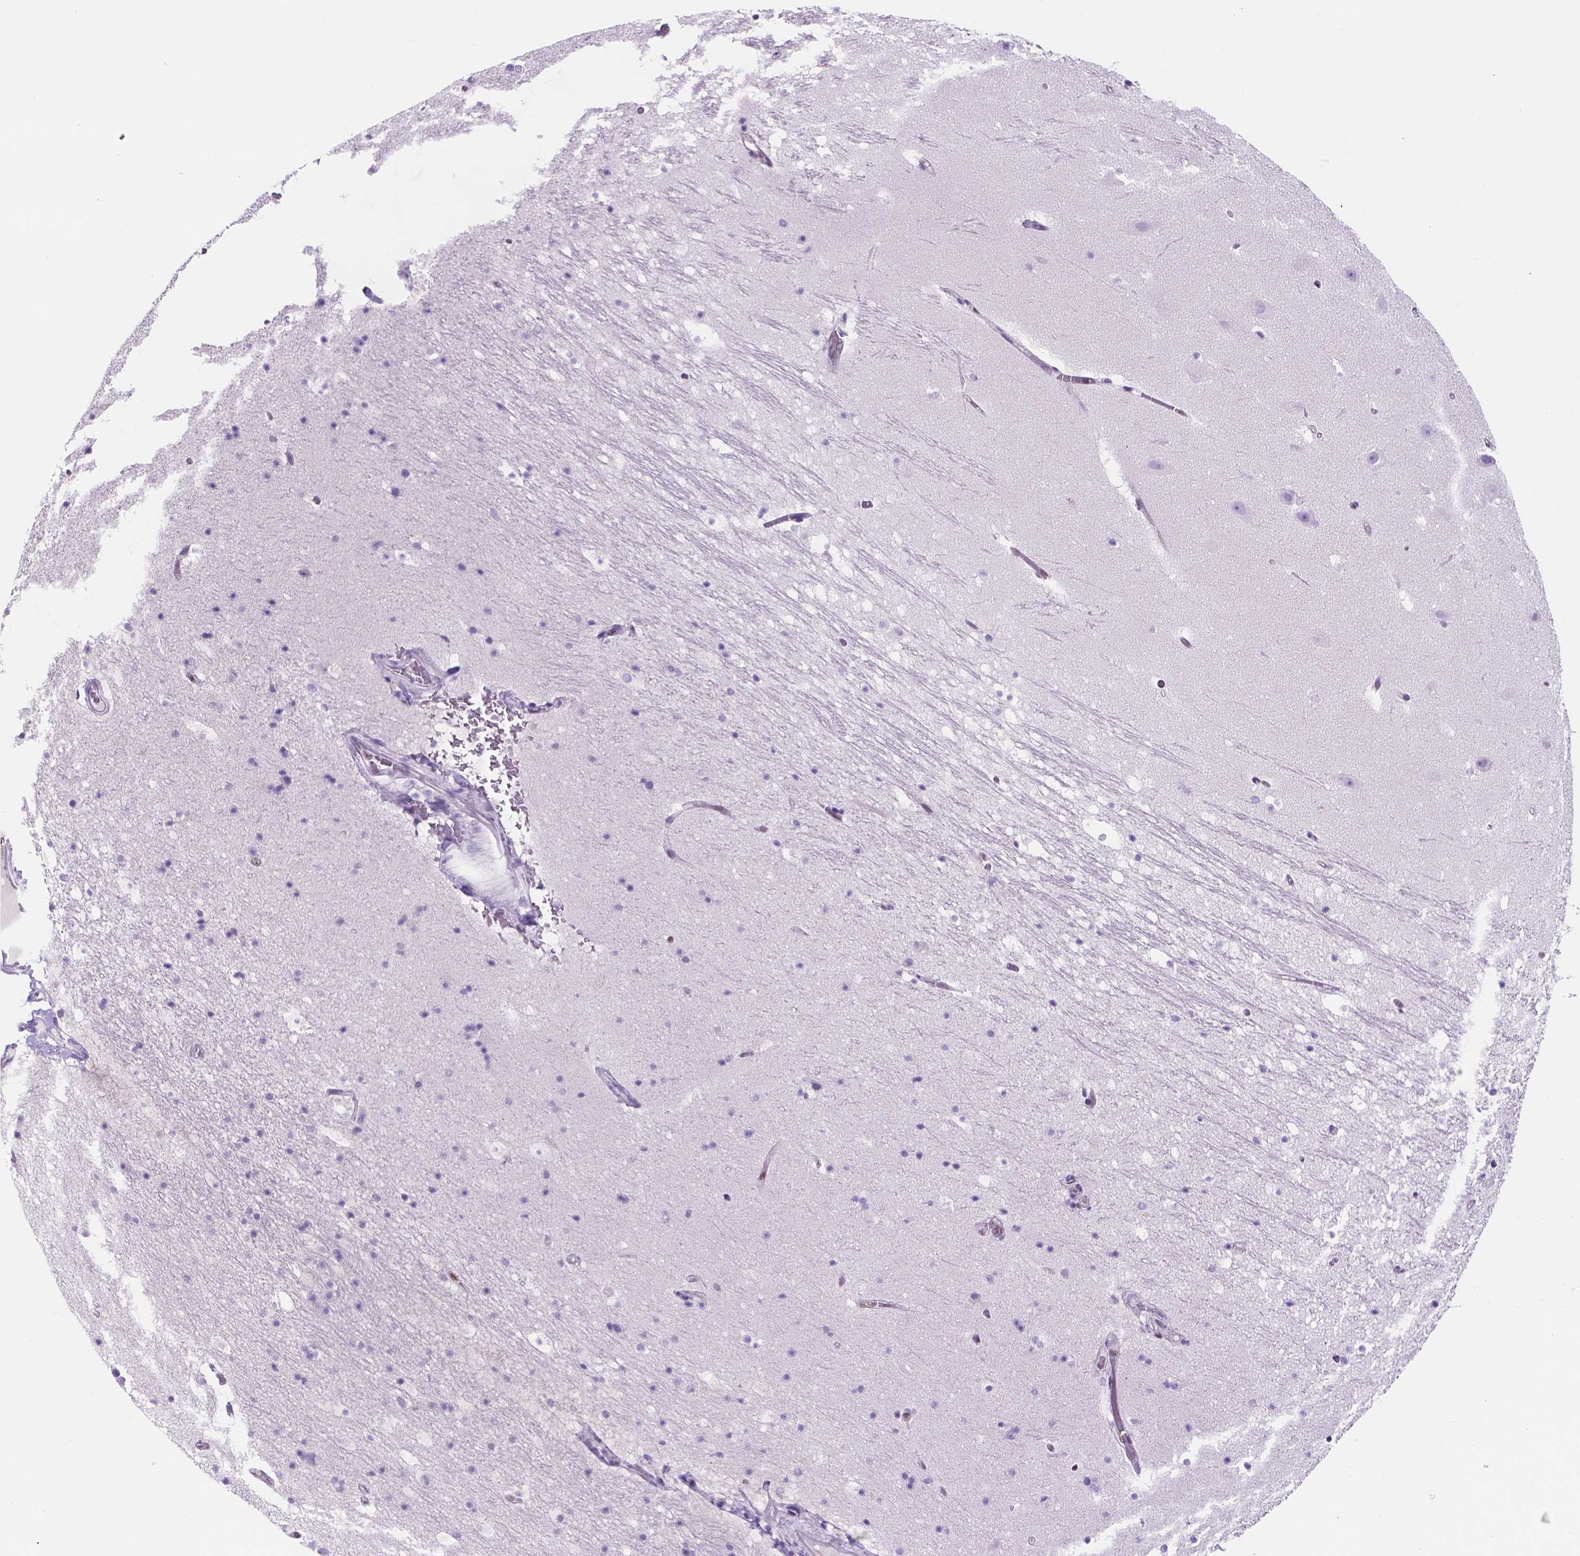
{"staining": {"intensity": "negative", "quantity": "none", "location": "none"}, "tissue": "hippocampus", "cell_type": "Glial cells", "image_type": "normal", "snomed": [{"axis": "morphology", "description": "Normal tissue, NOS"}, {"axis": "topography", "description": "Hippocampus"}], "caption": "Histopathology image shows no significant protein expression in glial cells of unremarkable hippocampus.", "gene": "TMEM210", "patient": {"sex": "male", "age": 26}}